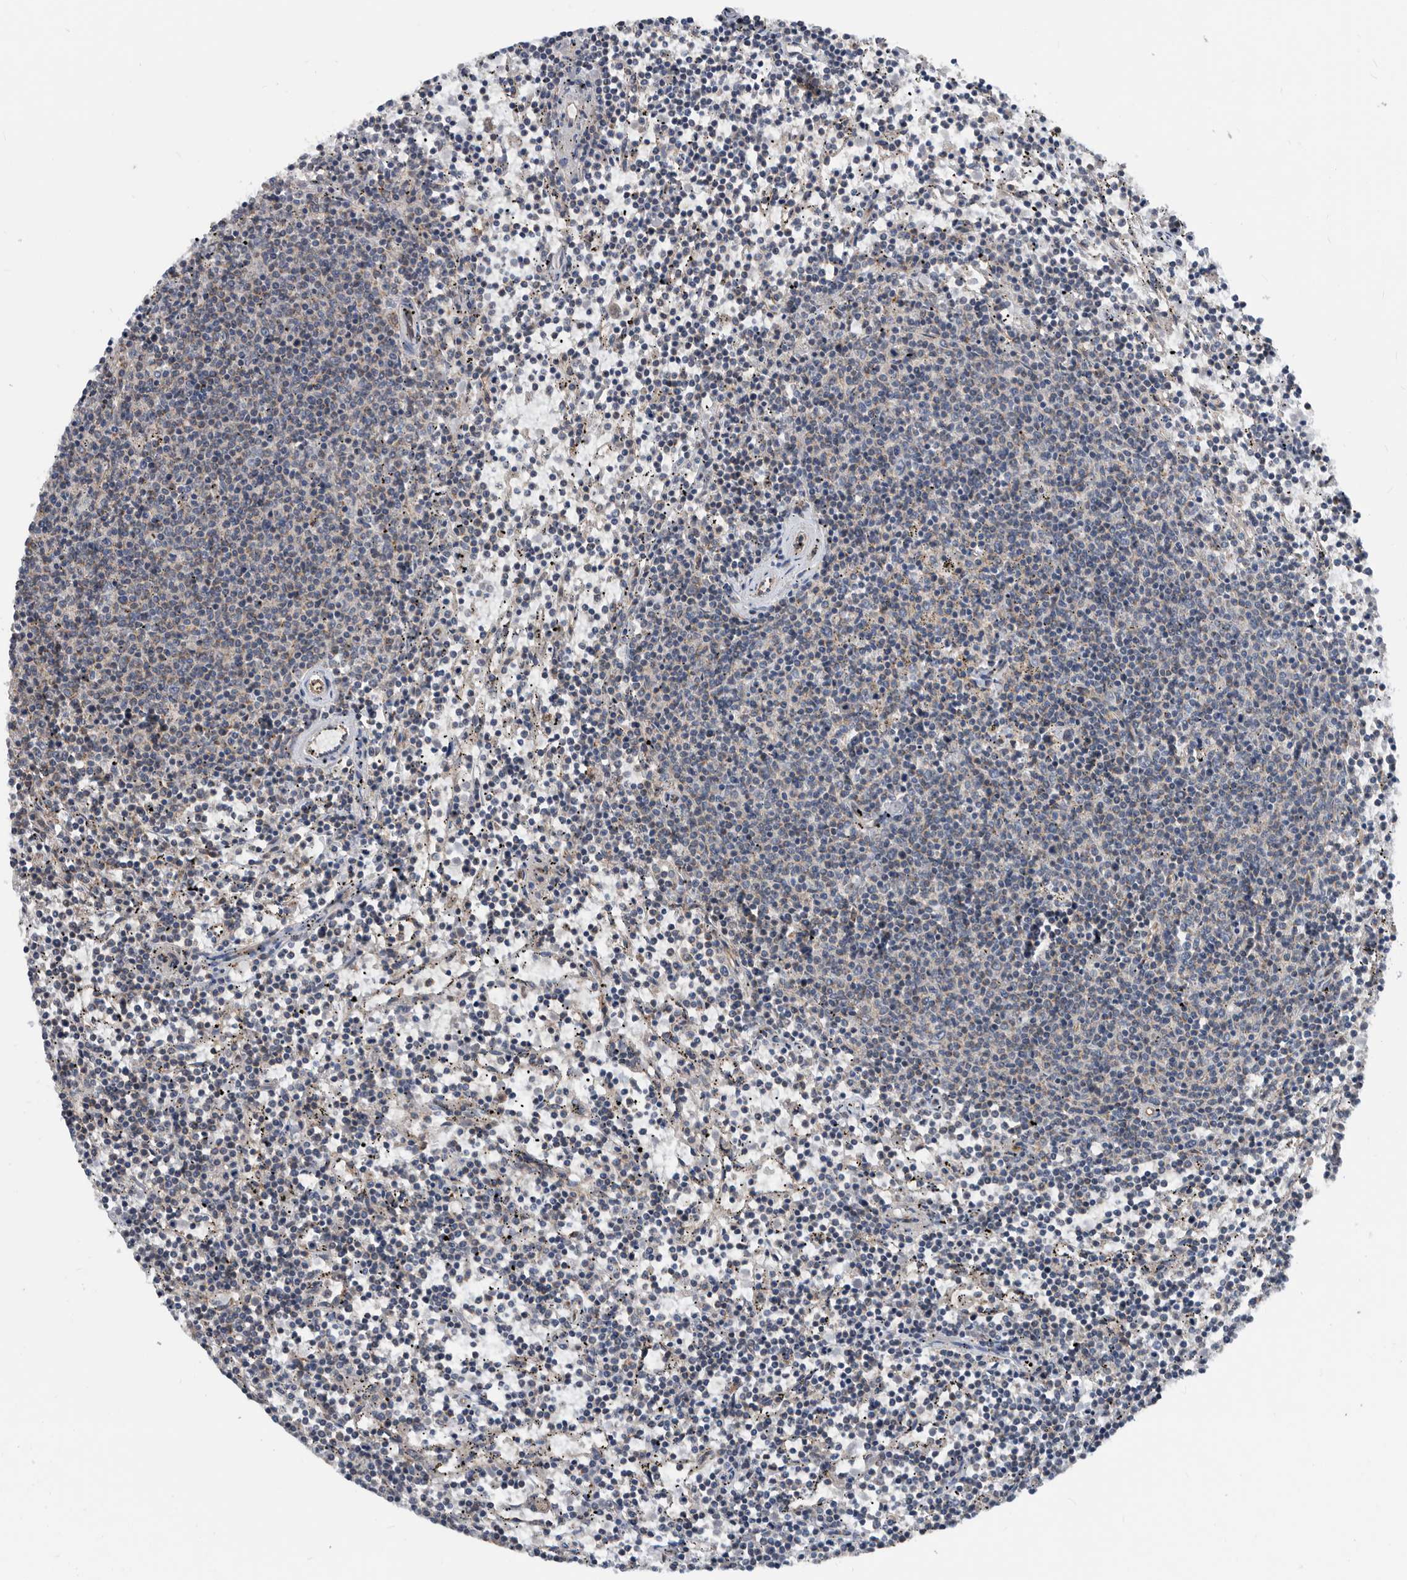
{"staining": {"intensity": "negative", "quantity": "none", "location": "none"}, "tissue": "lymphoma", "cell_type": "Tumor cells", "image_type": "cancer", "snomed": [{"axis": "morphology", "description": "Malignant lymphoma, non-Hodgkin's type, Low grade"}, {"axis": "topography", "description": "Spleen"}], "caption": "Tumor cells show no significant positivity in malignant lymphoma, non-Hodgkin's type (low-grade). The staining is performed using DAB brown chromogen with nuclei counter-stained in using hematoxylin.", "gene": "AFAP1", "patient": {"sex": "female", "age": 50}}